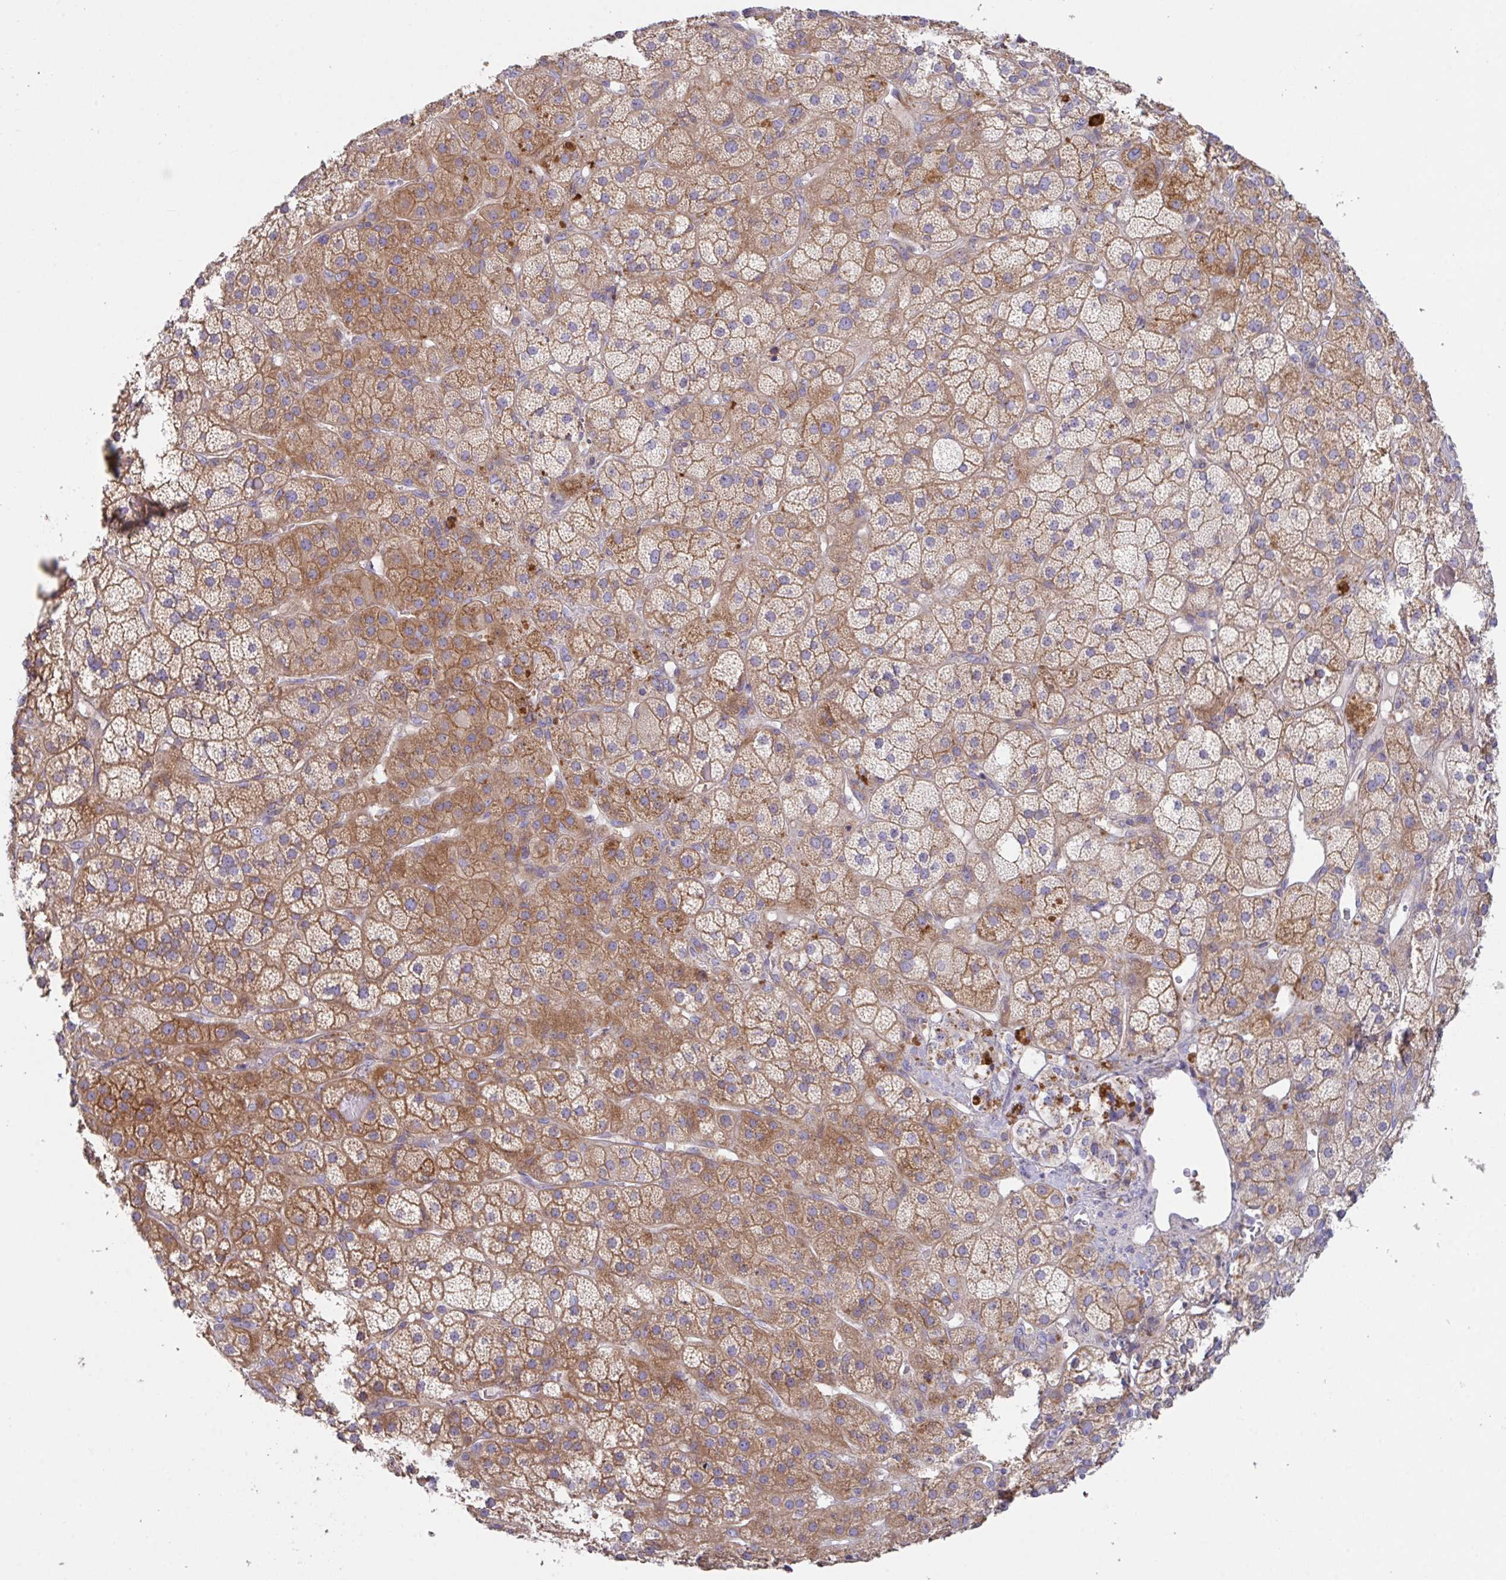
{"staining": {"intensity": "moderate", "quantity": ">75%", "location": "cytoplasmic/membranous"}, "tissue": "adrenal gland", "cell_type": "Glandular cells", "image_type": "normal", "snomed": [{"axis": "morphology", "description": "Normal tissue, NOS"}, {"axis": "topography", "description": "Adrenal gland"}], "caption": "Adrenal gland stained with immunohistochemistry (IHC) displays moderate cytoplasmic/membranous expression in approximately >75% of glandular cells. The protein of interest is stained brown, and the nuclei are stained in blue (DAB IHC with brightfield microscopy, high magnification).", "gene": "YARS2", "patient": {"sex": "male", "age": 57}}